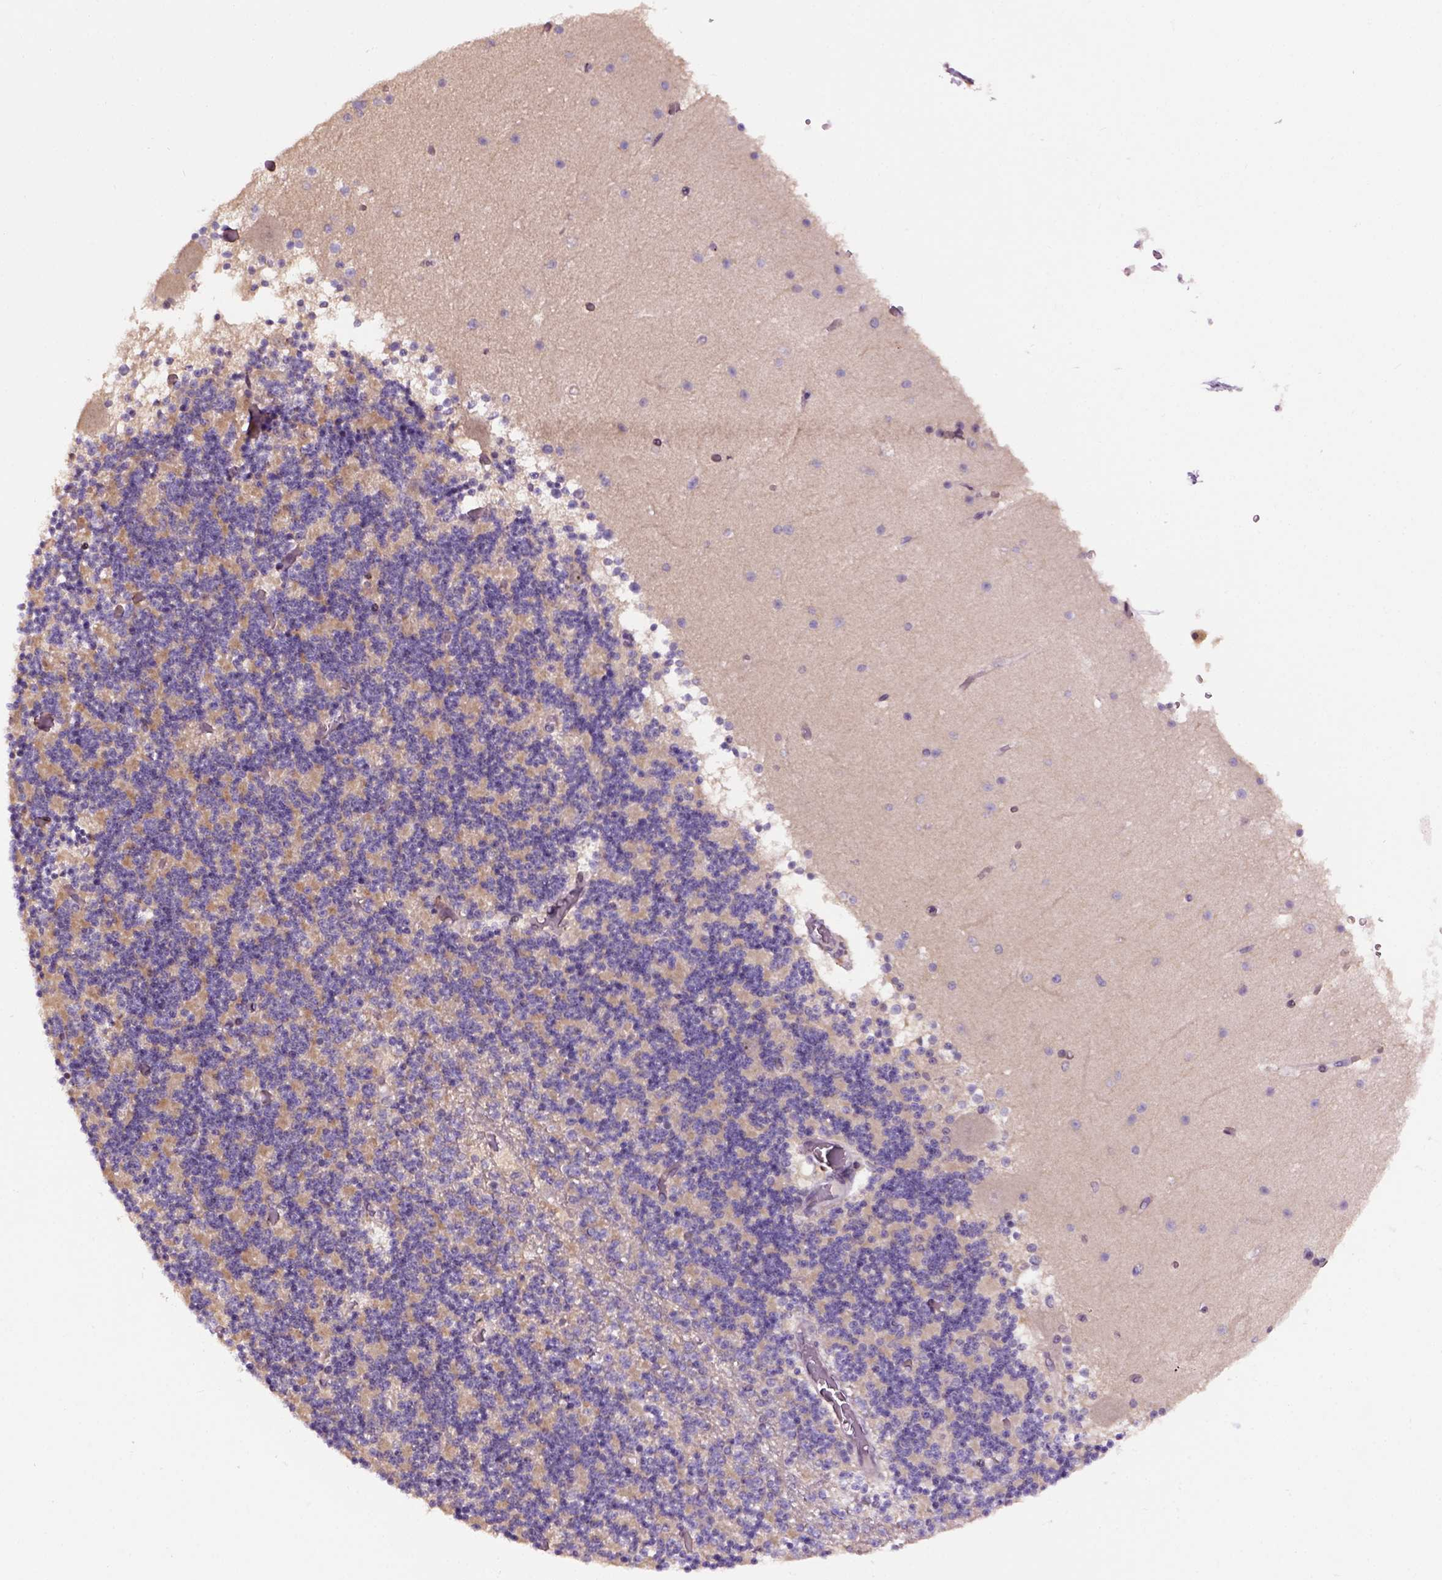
{"staining": {"intensity": "negative", "quantity": "none", "location": "none"}, "tissue": "cerebellum", "cell_type": "Cells in granular layer", "image_type": "normal", "snomed": [{"axis": "morphology", "description": "Normal tissue, NOS"}, {"axis": "topography", "description": "Cerebellum"}], "caption": "High magnification brightfield microscopy of normal cerebellum stained with DAB (3,3'-diaminobenzidine) (brown) and counterstained with hematoxylin (blue): cells in granular layer show no significant staining. (Stains: DAB immunohistochemistry with hematoxylin counter stain, Microscopy: brightfield microscopy at high magnification).", "gene": "RAB43", "patient": {"sex": "female", "age": 28}}